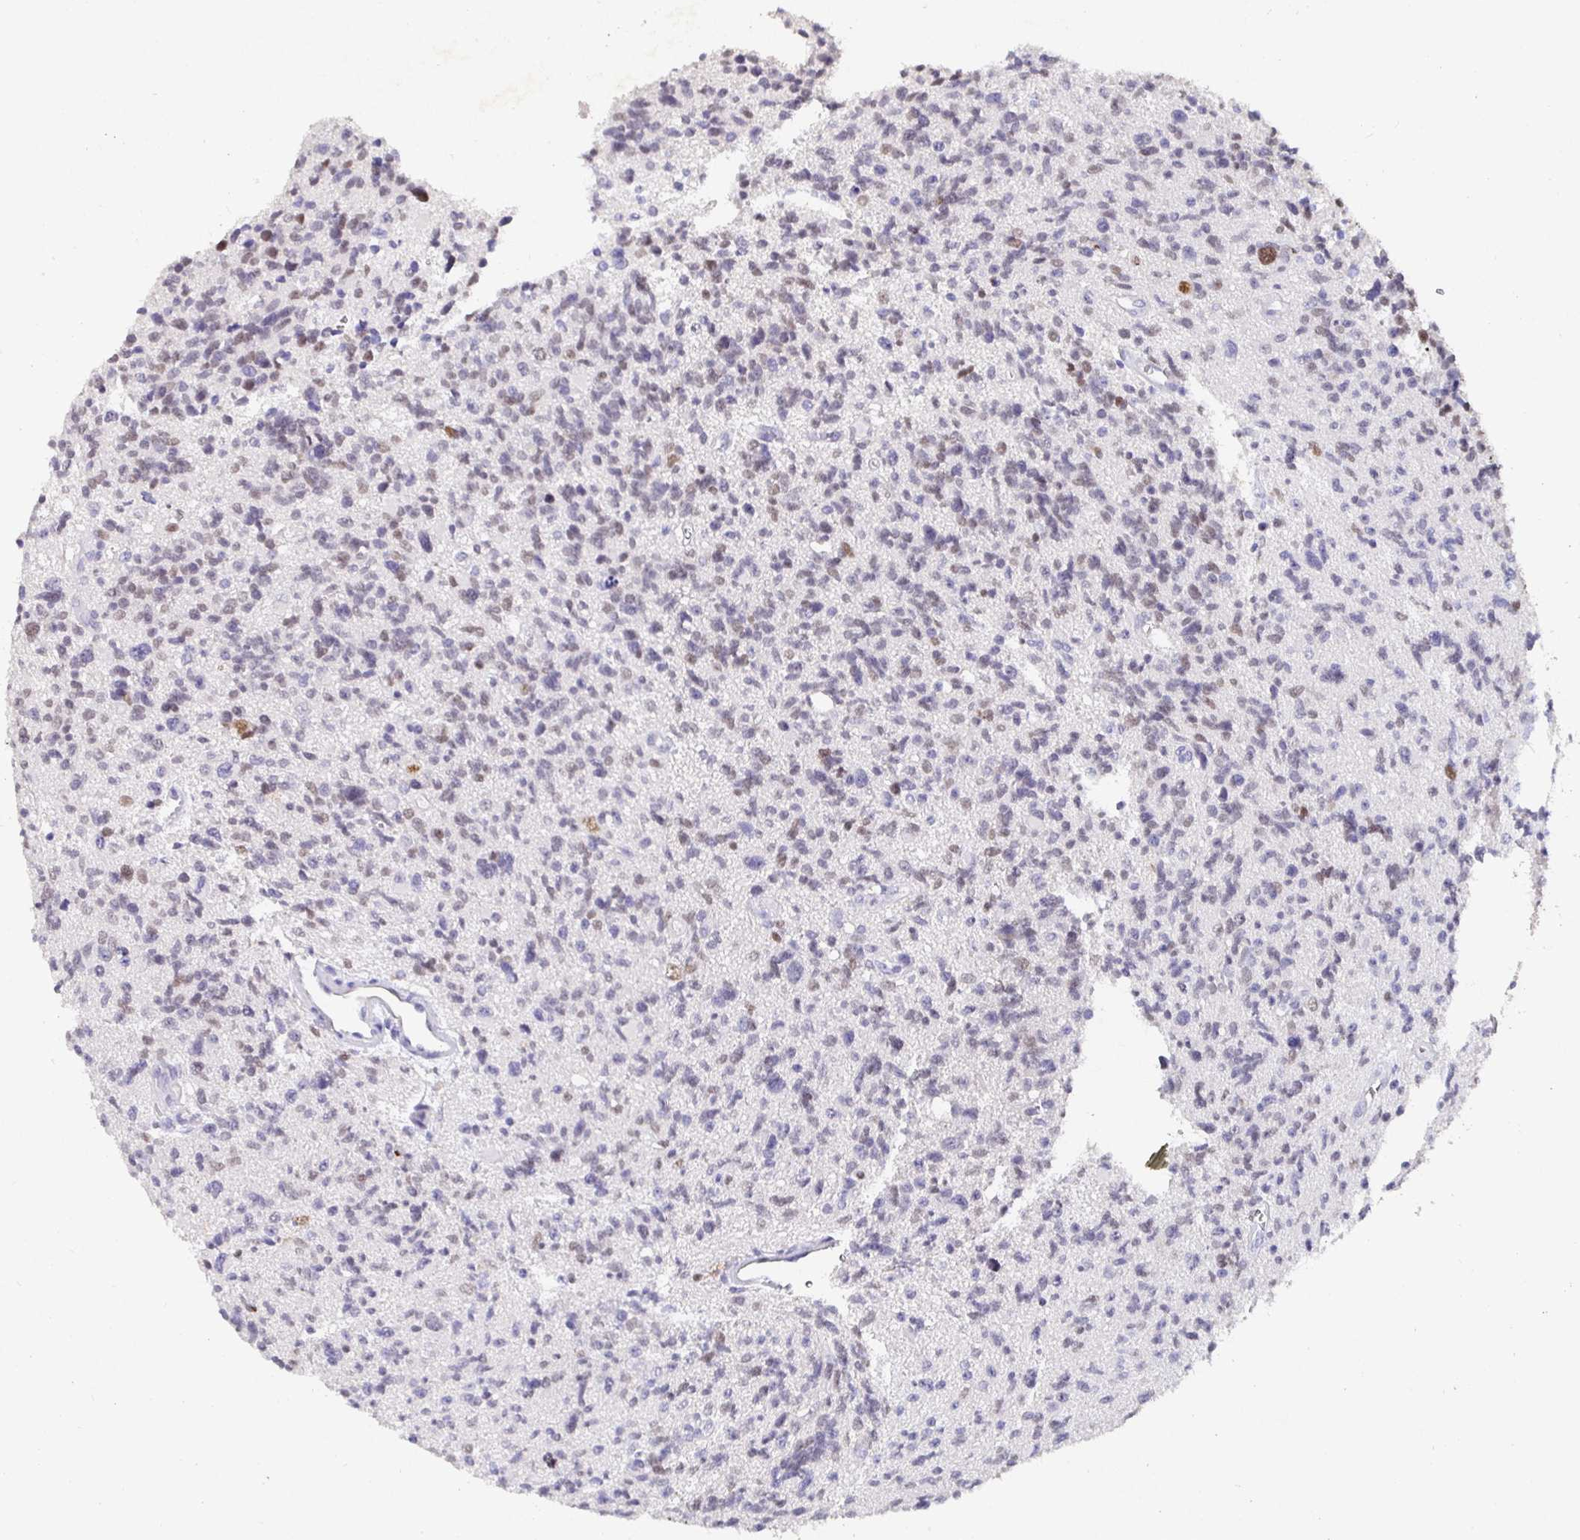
{"staining": {"intensity": "moderate", "quantity": "25%-75%", "location": "nuclear"}, "tissue": "glioma", "cell_type": "Tumor cells", "image_type": "cancer", "snomed": [{"axis": "morphology", "description": "Glioma, malignant, High grade"}, {"axis": "topography", "description": "Brain"}], "caption": "Approximately 25%-75% of tumor cells in human glioma display moderate nuclear protein staining as visualized by brown immunohistochemical staining.", "gene": "SATB1", "patient": {"sex": "male", "age": 29}}